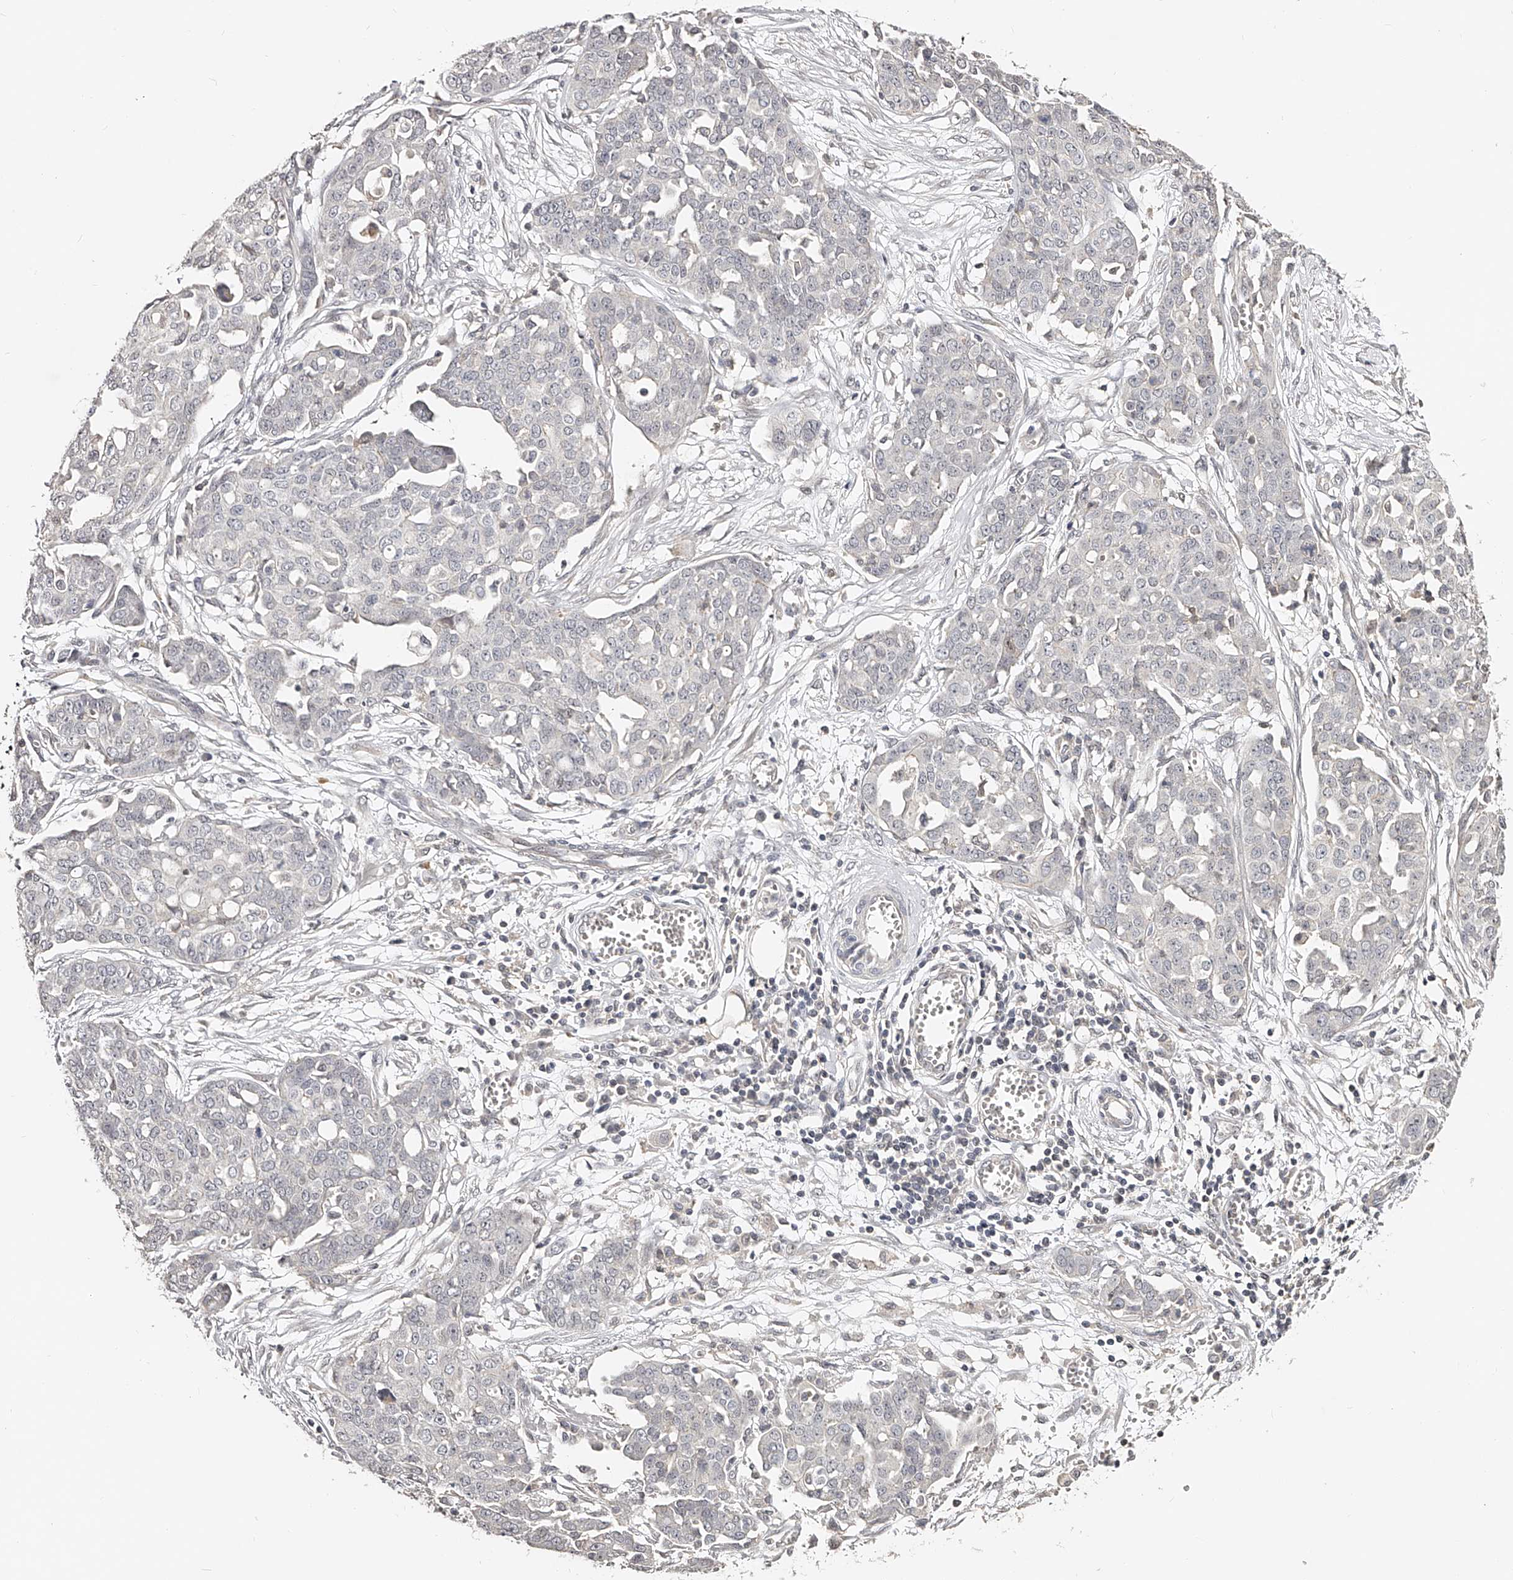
{"staining": {"intensity": "negative", "quantity": "none", "location": "none"}, "tissue": "ovarian cancer", "cell_type": "Tumor cells", "image_type": "cancer", "snomed": [{"axis": "morphology", "description": "Cystadenocarcinoma, serous, NOS"}, {"axis": "topography", "description": "Soft tissue"}, {"axis": "topography", "description": "Ovary"}], "caption": "Protein analysis of ovarian cancer (serous cystadenocarcinoma) reveals no significant expression in tumor cells.", "gene": "ZNF789", "patient": {"sex": "female", "age": 57}}